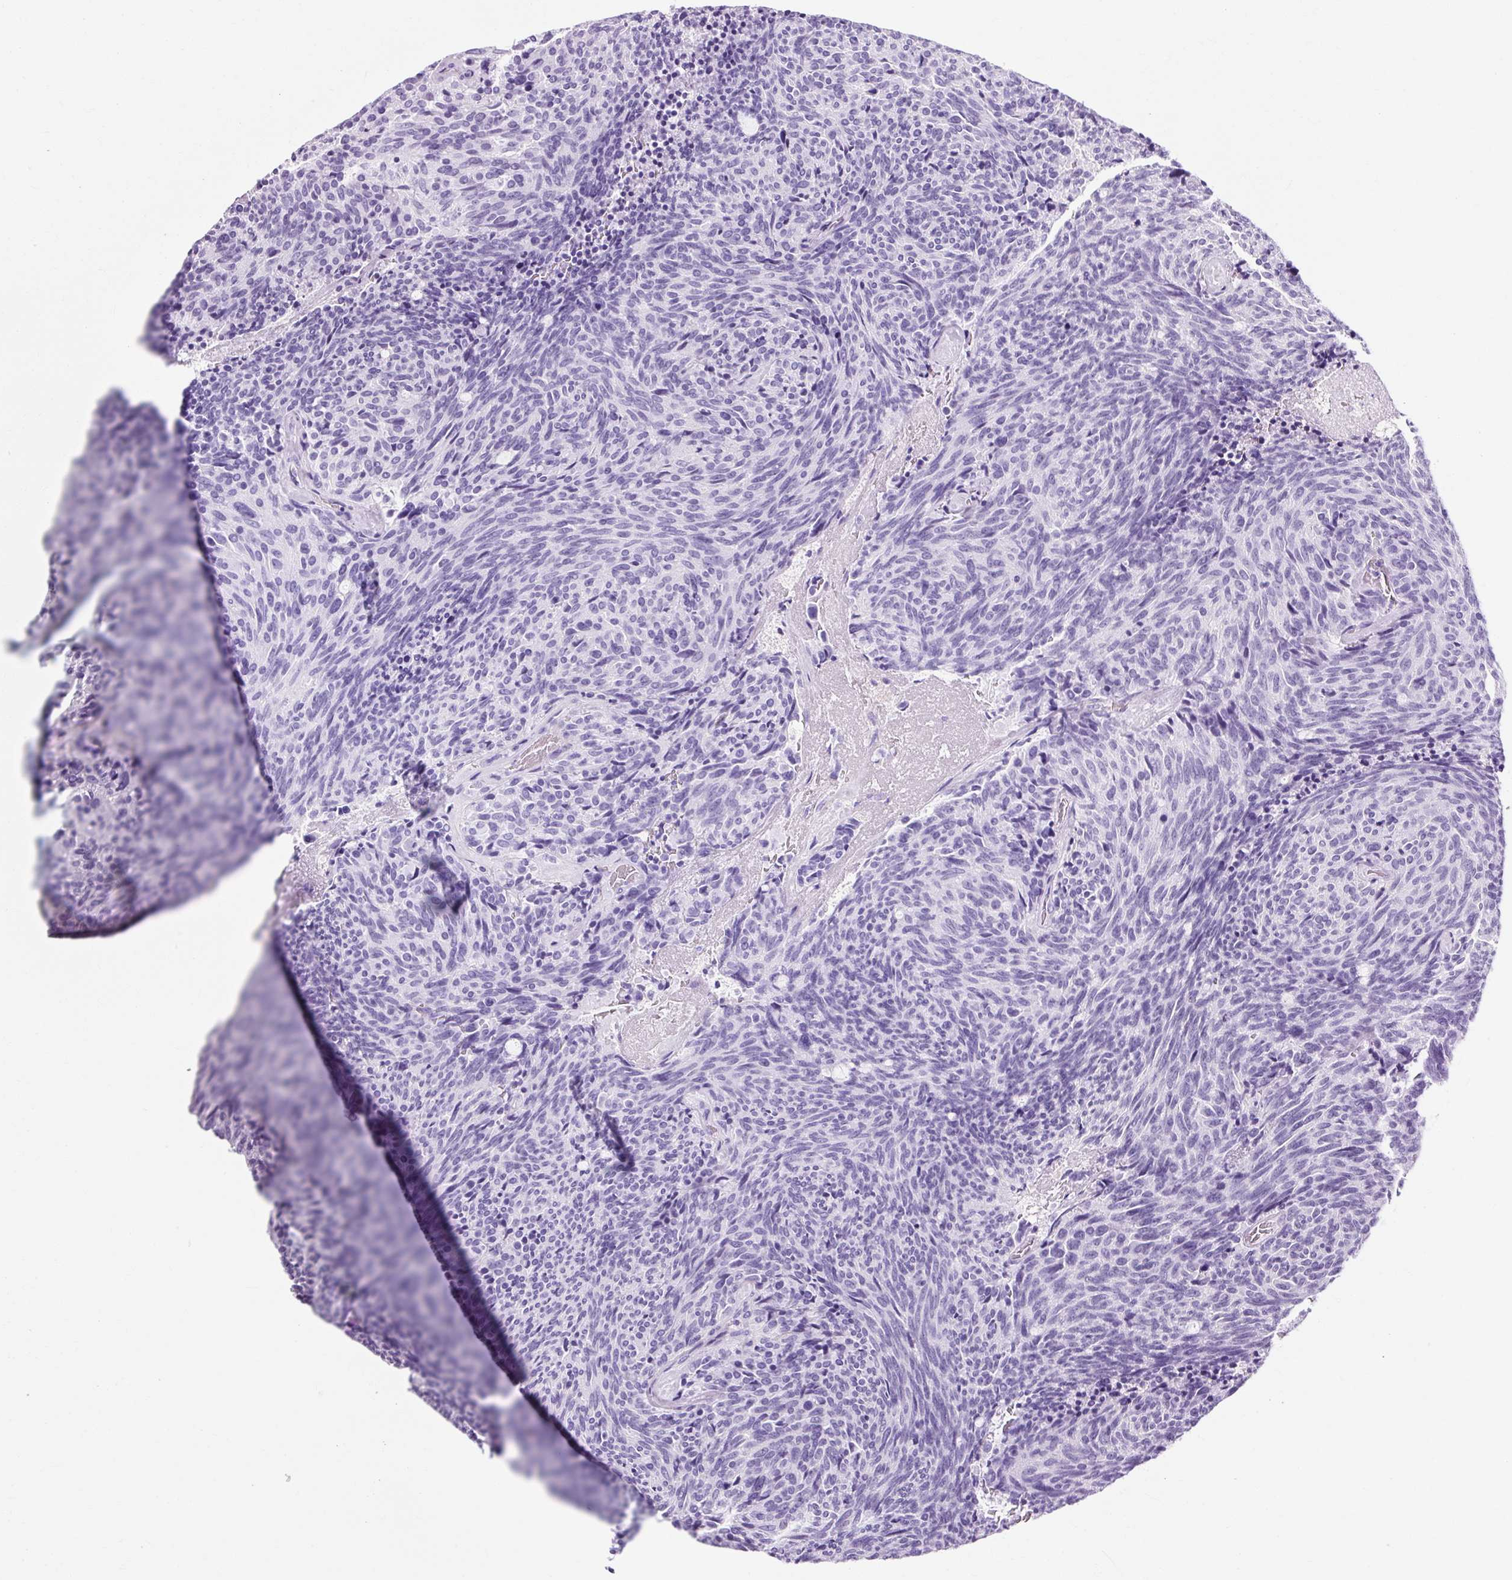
{"staining": {"intensity": "negative", "quantity": "none", "location": "none"}, "tissue": "carcinoid", "cell_type": "Tumor cells", "image_type": "cancer", "snomed": [{"axis": "morphology", "description": "Carcinoid, malignant, NOS"}, {"axis": "topography", "description": "Pancreas"}], "caption": "DAB immunohistochemical staining of carcinoid demonstrates no significant staining in tumor cells. (DAB (3,3'-diaminobenzidine) immunohistochemistry visualized using brightfield microscopy, high magnification).", "gene": "OOEP", "patient": {"sex": "female", "age": 54}}